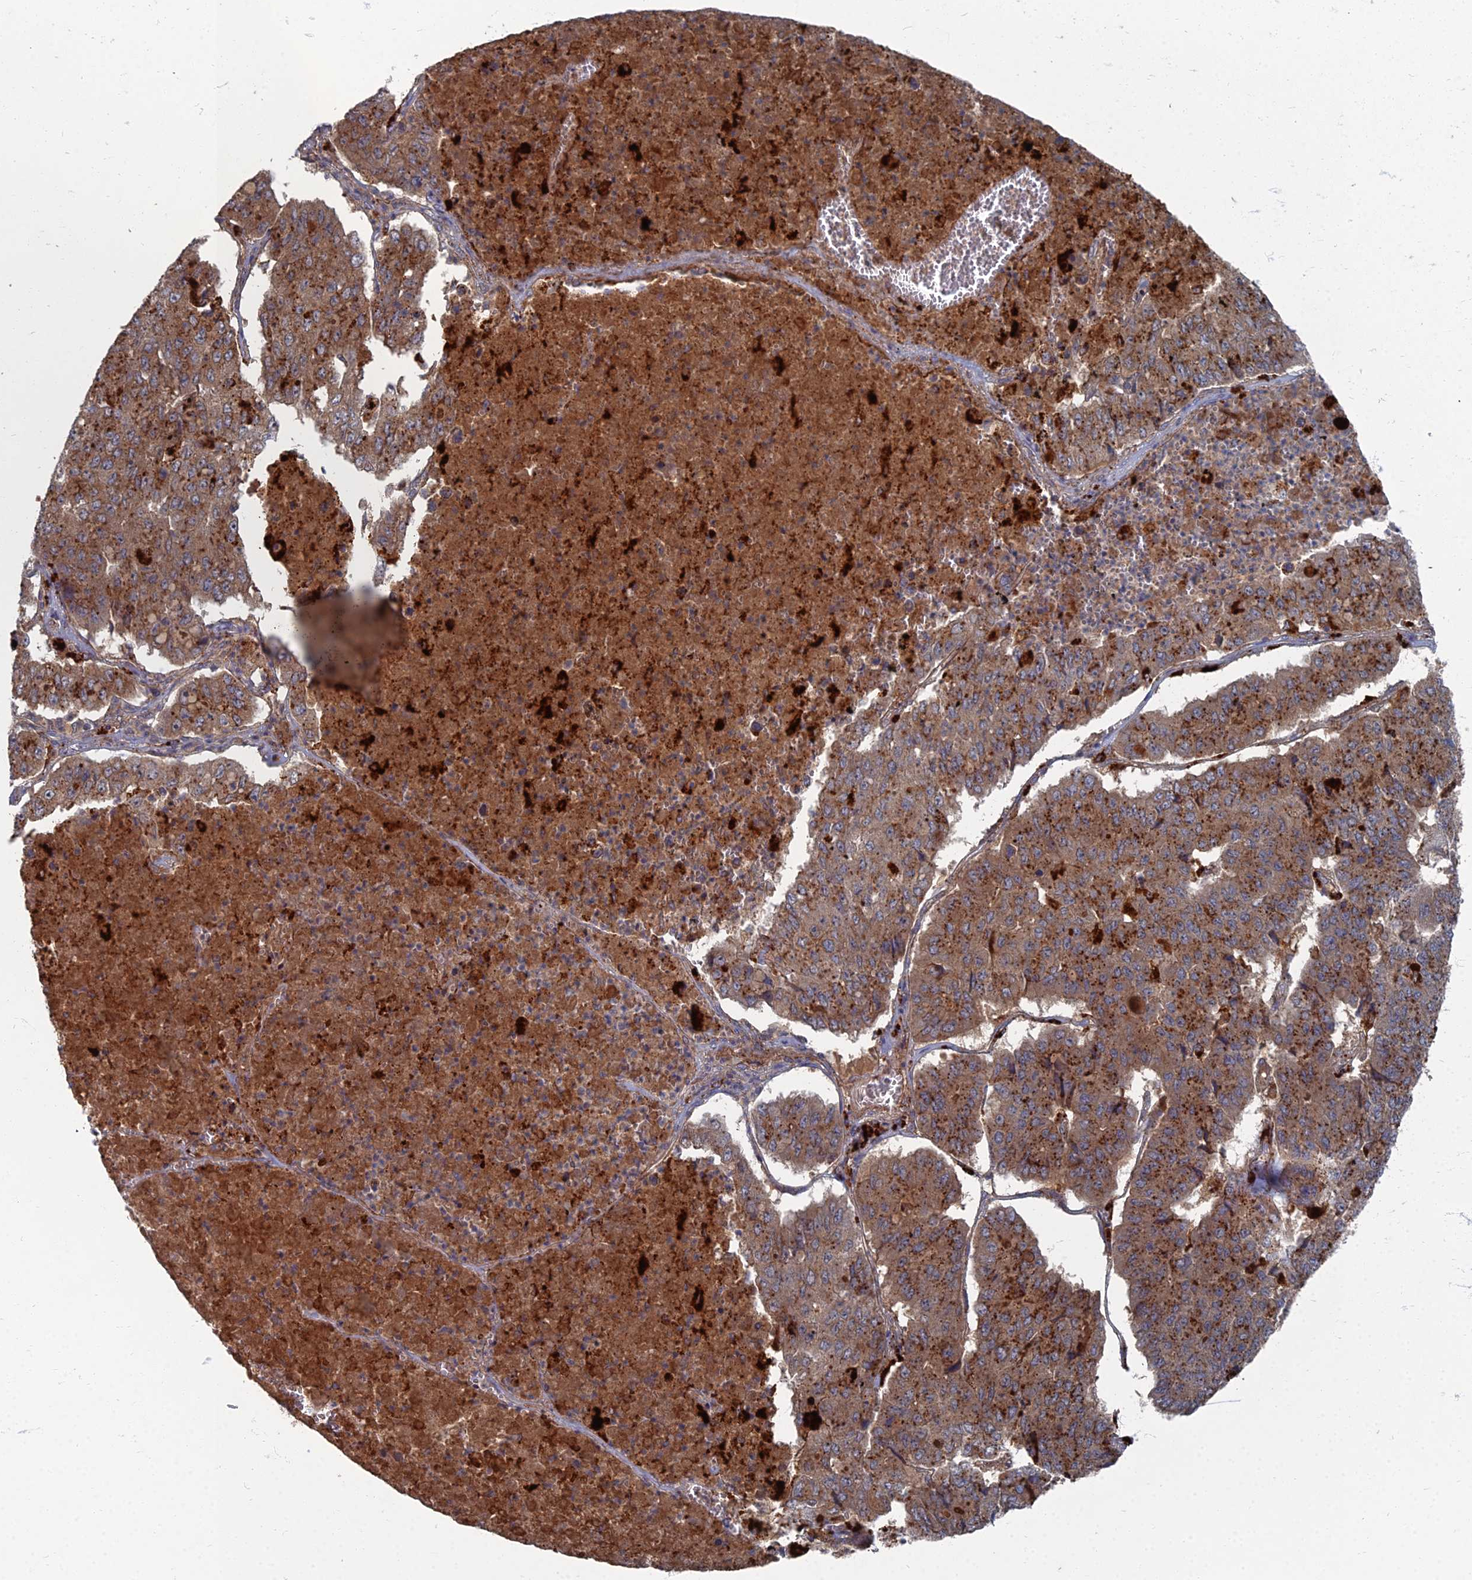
{"staining": {"intensity": "moderate", "quantity": ">75%", "location": "cytoplasmic/membranous"}, "tissue": "pancreatic cancer", "cell_type": "Tumor cells", "image_type": "cancer", "snomed": [{"axis": "morphology", "description": "Adenocarcinoma, NOS"}, {"axis": "topography", "description": "Pancreas"}], "caption": "Adenocarcinoma (pancreatic) was stained to show a protein in brown. There is medium levels of moderate cytoplasmic/membranous staining in about >75% of tumor cells.", "gene": "PPCDC", "patient": {"sex": "male", "age": 50}}